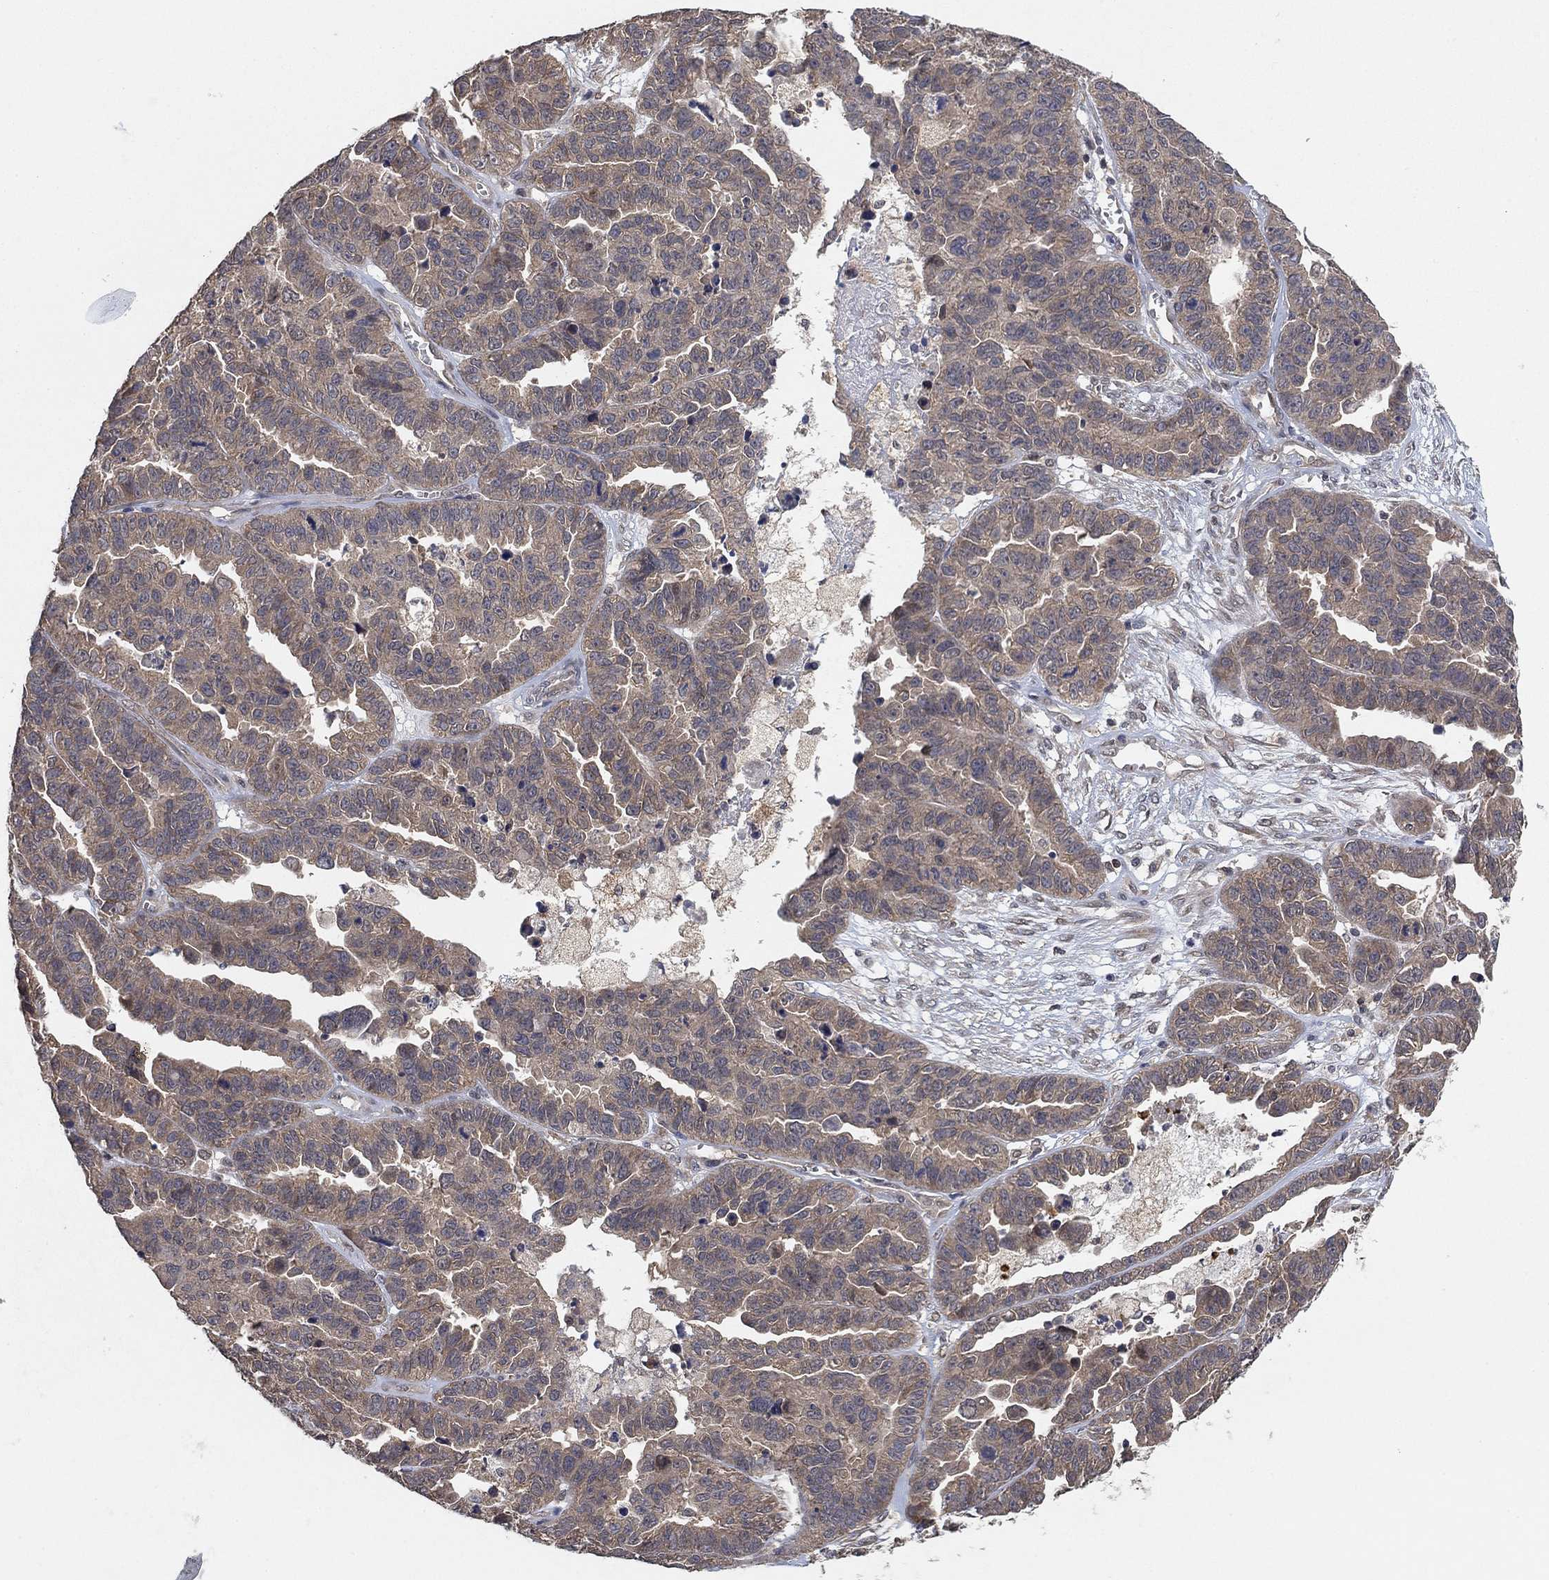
{"staining": {"intensity": "weak", "quantity": "25%-75%", "location": "cytoplasmic/membranous"}, "tissue": "ovarian cancer", "cell_type": "Tumor cells", "image_type": "cancer", "snomed": [{"axis": "morphology", "description": "Cystadenocarcinoma, serous, NOS"}, {"axis": "topography", "description": "Ovary"}], "caption": "About 25%-75% of tumor cells in ovarian cancer show weak cytoplasmic/membranous protein positivity as visualized by brown immunohistochemical staining.", "gene": "CCDC43", "patient": {"sex": "female", "age": 87}}